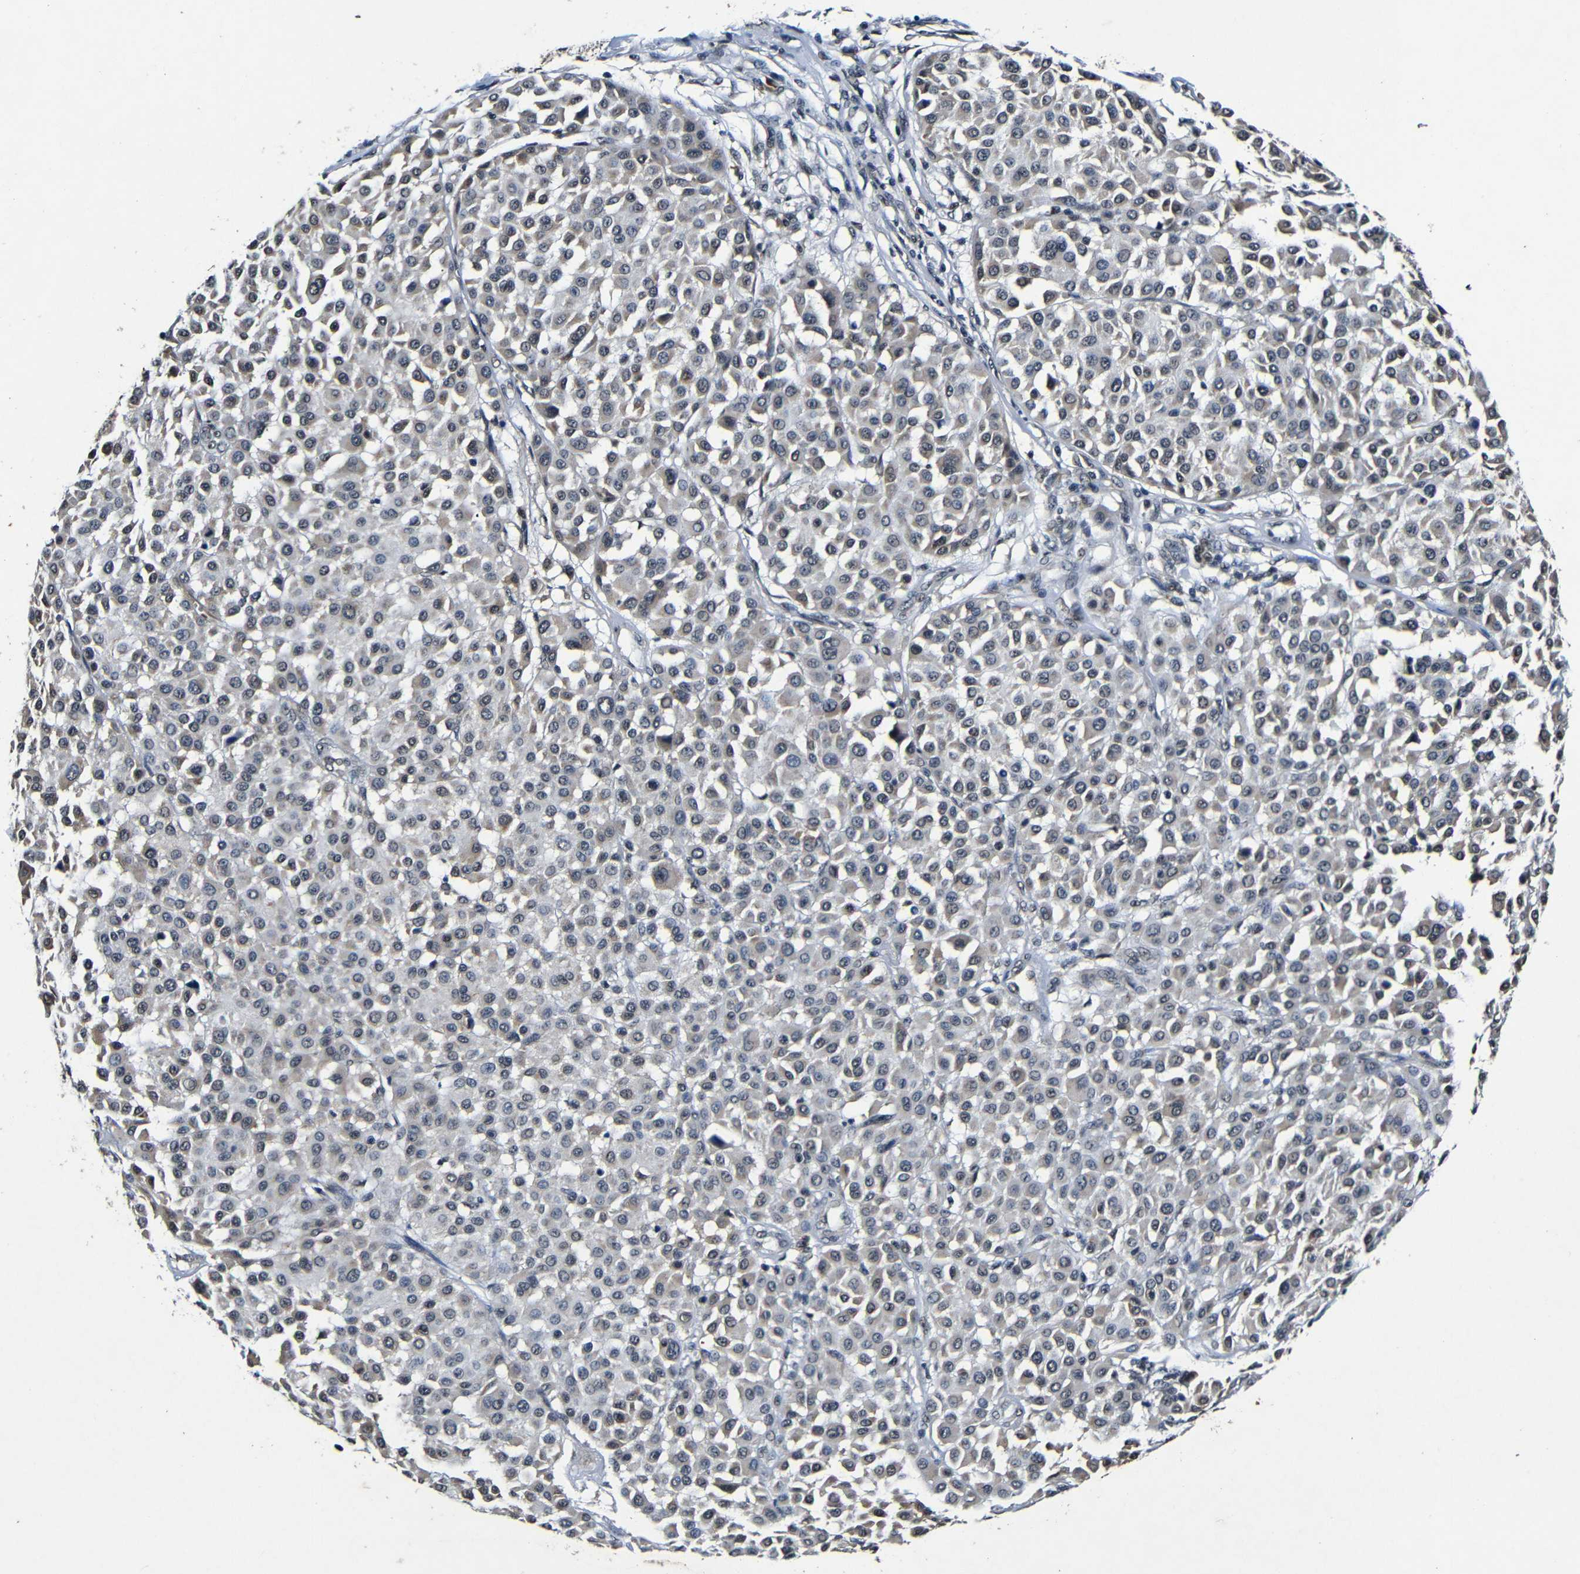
{"staining": {"intensity": "weak", "quantity": ">75%", "location": "cytoplasmic/membranous,nuclear"}, "tissue": "melanoma", "cell_type": "Tumor cells", "image_type": "cancer", "snomed": [{"axis": "morphology", "description": "Malignant melanoma, Metastatic site"}, {"axis": "topography", "description": "Soft tissue"}], "caption": "IHC micrograph of malignant melanoma (metastatic site) stained for a protein (brown), which displays low levels of weak cytoplasmic/membranous and nuclear staining in about >75% of tumor cells.", "gene": "FOXD4", "patient": {"sex": "male", "age": 41}}